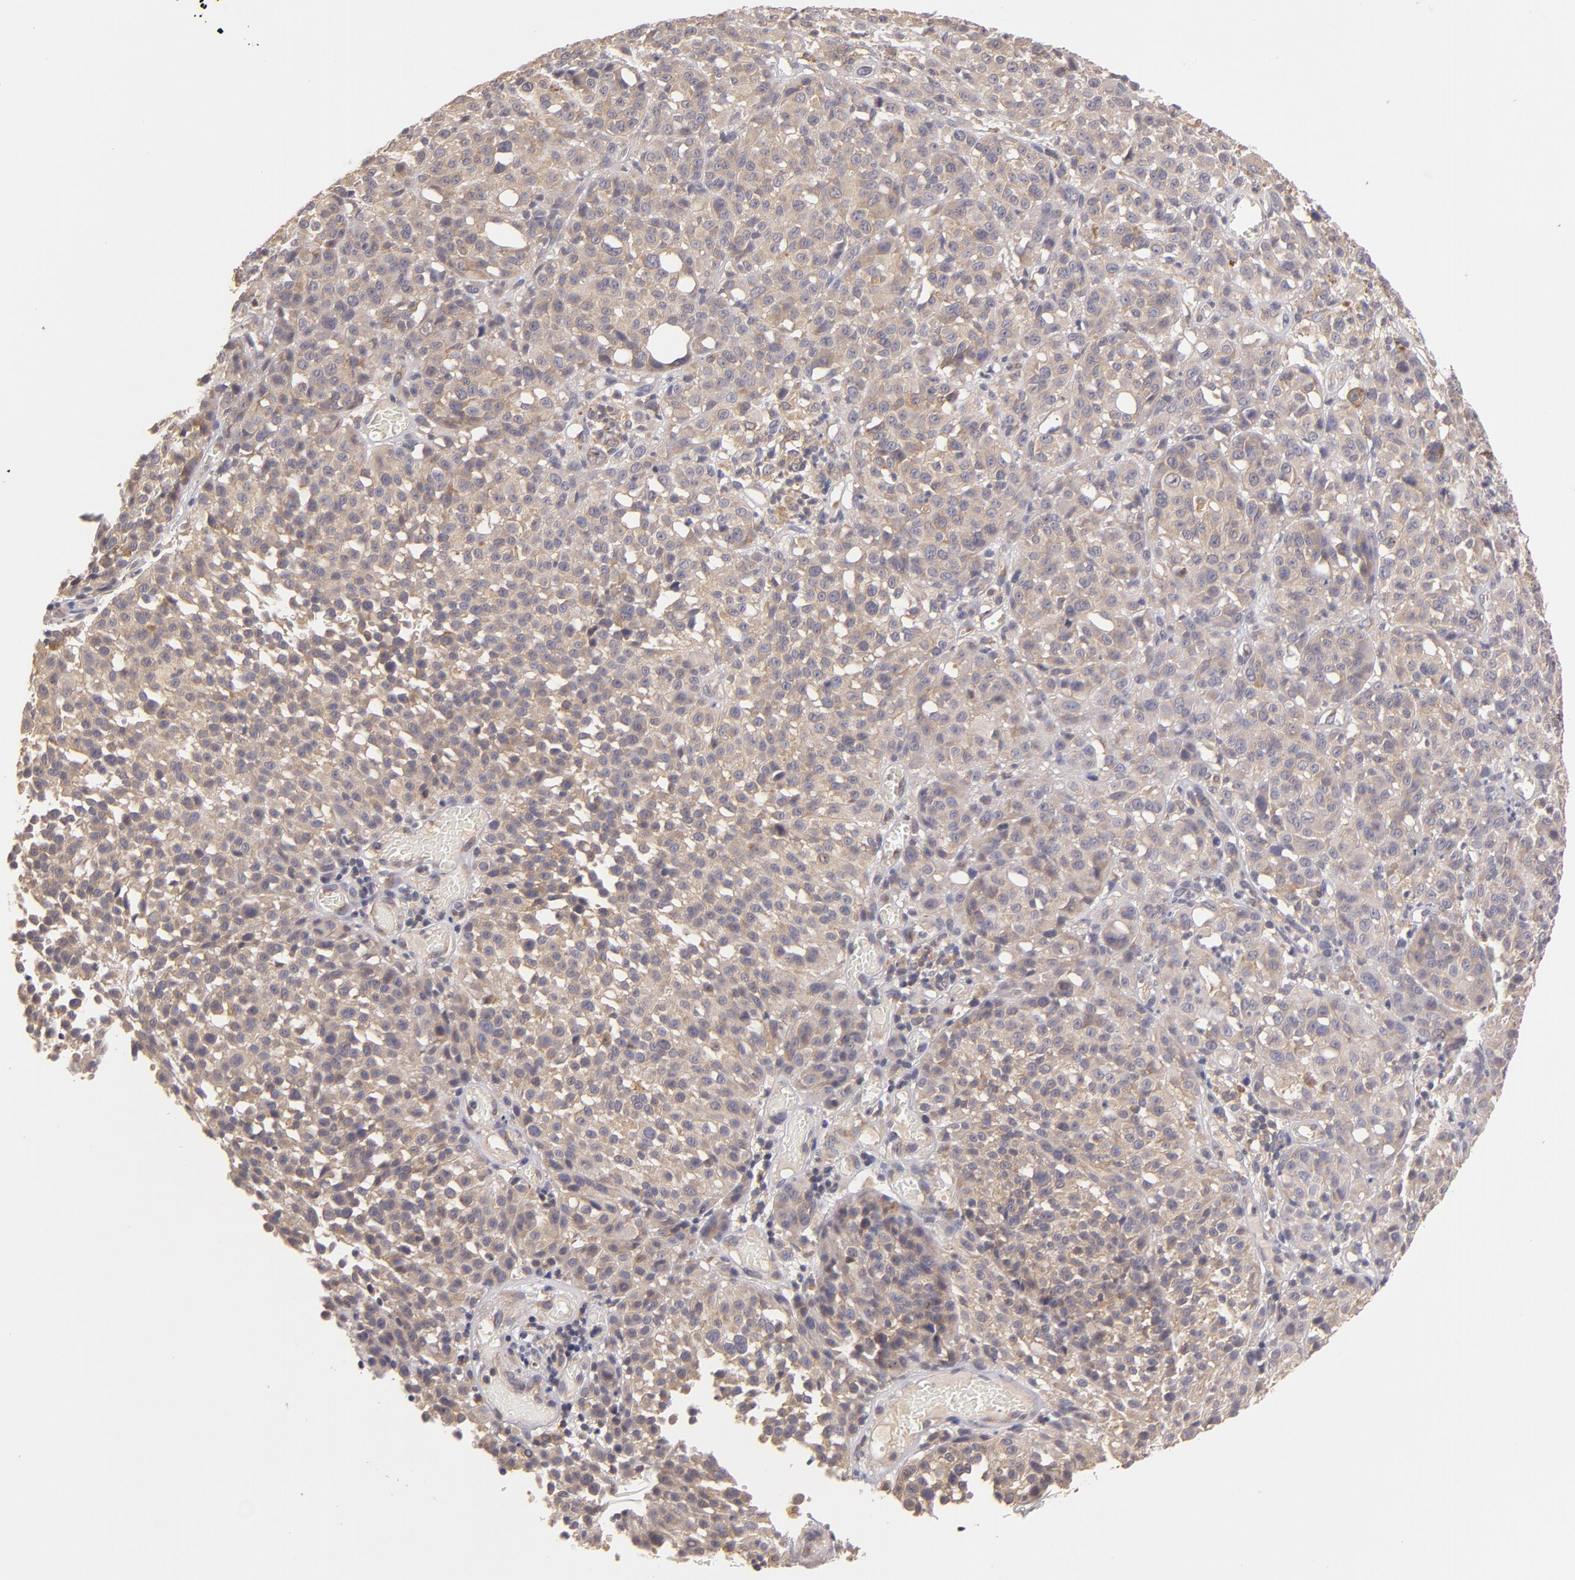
{"staining": {"intensity": "moderate", "quantity": ">75%", "location": "cytoplasmic/membranous"}, "tissue": "melanoma", "cell_type": "Tumor cells", "image_type": "cancer", "snomed": [{"axis": "morphology", "description": "Malignant melanoma, NOS"}, {"axis": "topography", "description": "Skin"}], "caption": "An immunohistochemistry (IHC) image of tumor tissue is shown. Protein staining in brown shows moderate cytoplasmic/membranous positivity in melanoma within tumor cells. (Brightfield microscopy of DAB IHC at high magnification).", "gene": "UPF3B", "patient": {"sex": "female", "age": 49}}